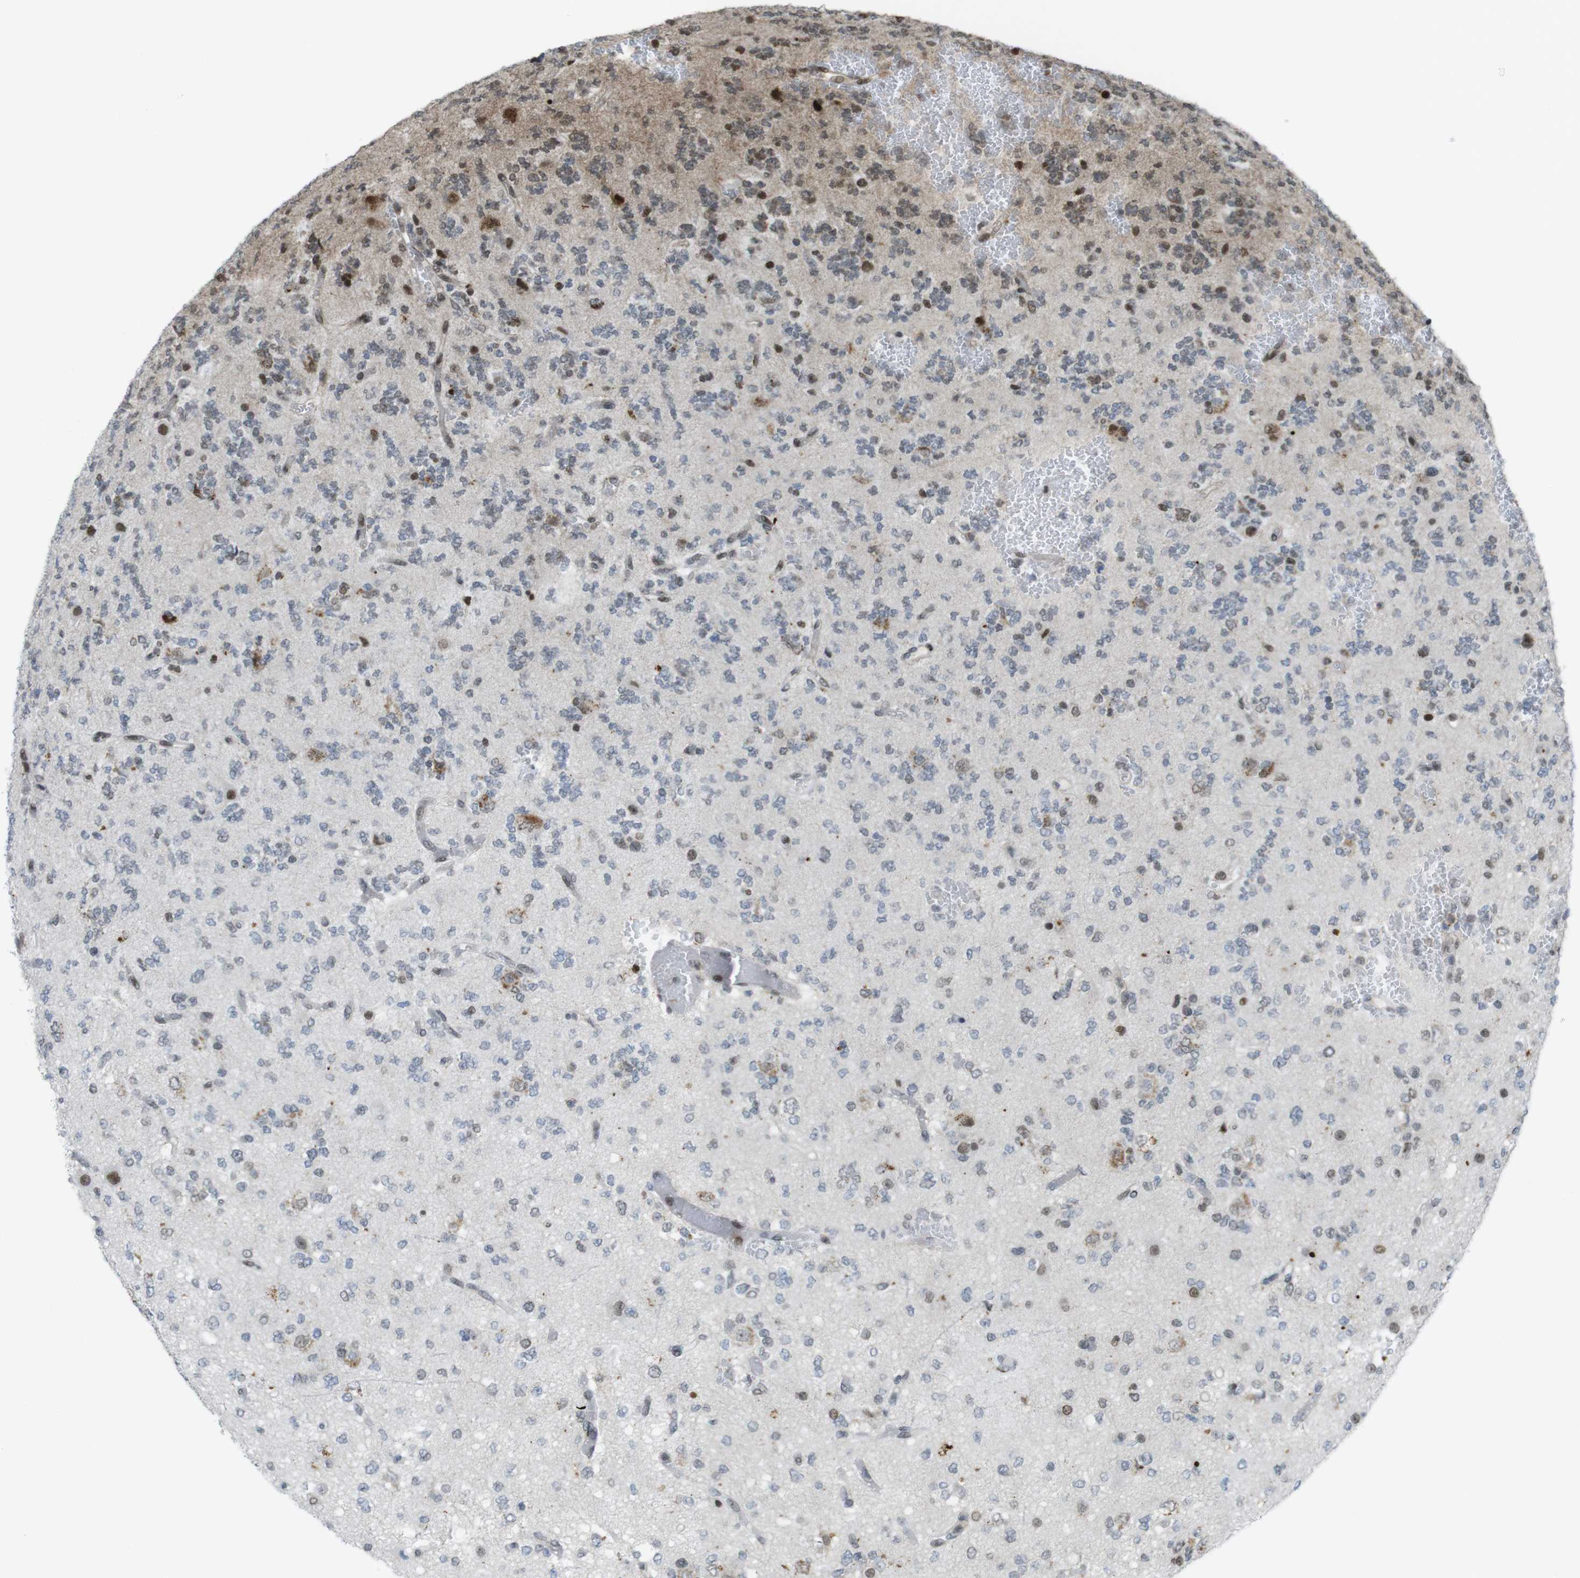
{"staining": {"intensity": "moderate", "quantity": "<25%", "location": "nuclear"}, "tissue": "glioma", "cell_type": "Tumor cells", "image_type": "cancer", "snomed": [{"axis": "morphology", "description": "Glioma, malignant, Low grade"}, {"axis": "topography", "description": "Brain"}], "caption": "DAB immunohistochemical staining of malignant glioma (low-grade) exhibits moderate nuclear protein staining in about <25% of tumor cells.", "gene": "UBB", "patient": {"sex": "male", "age": 38}}